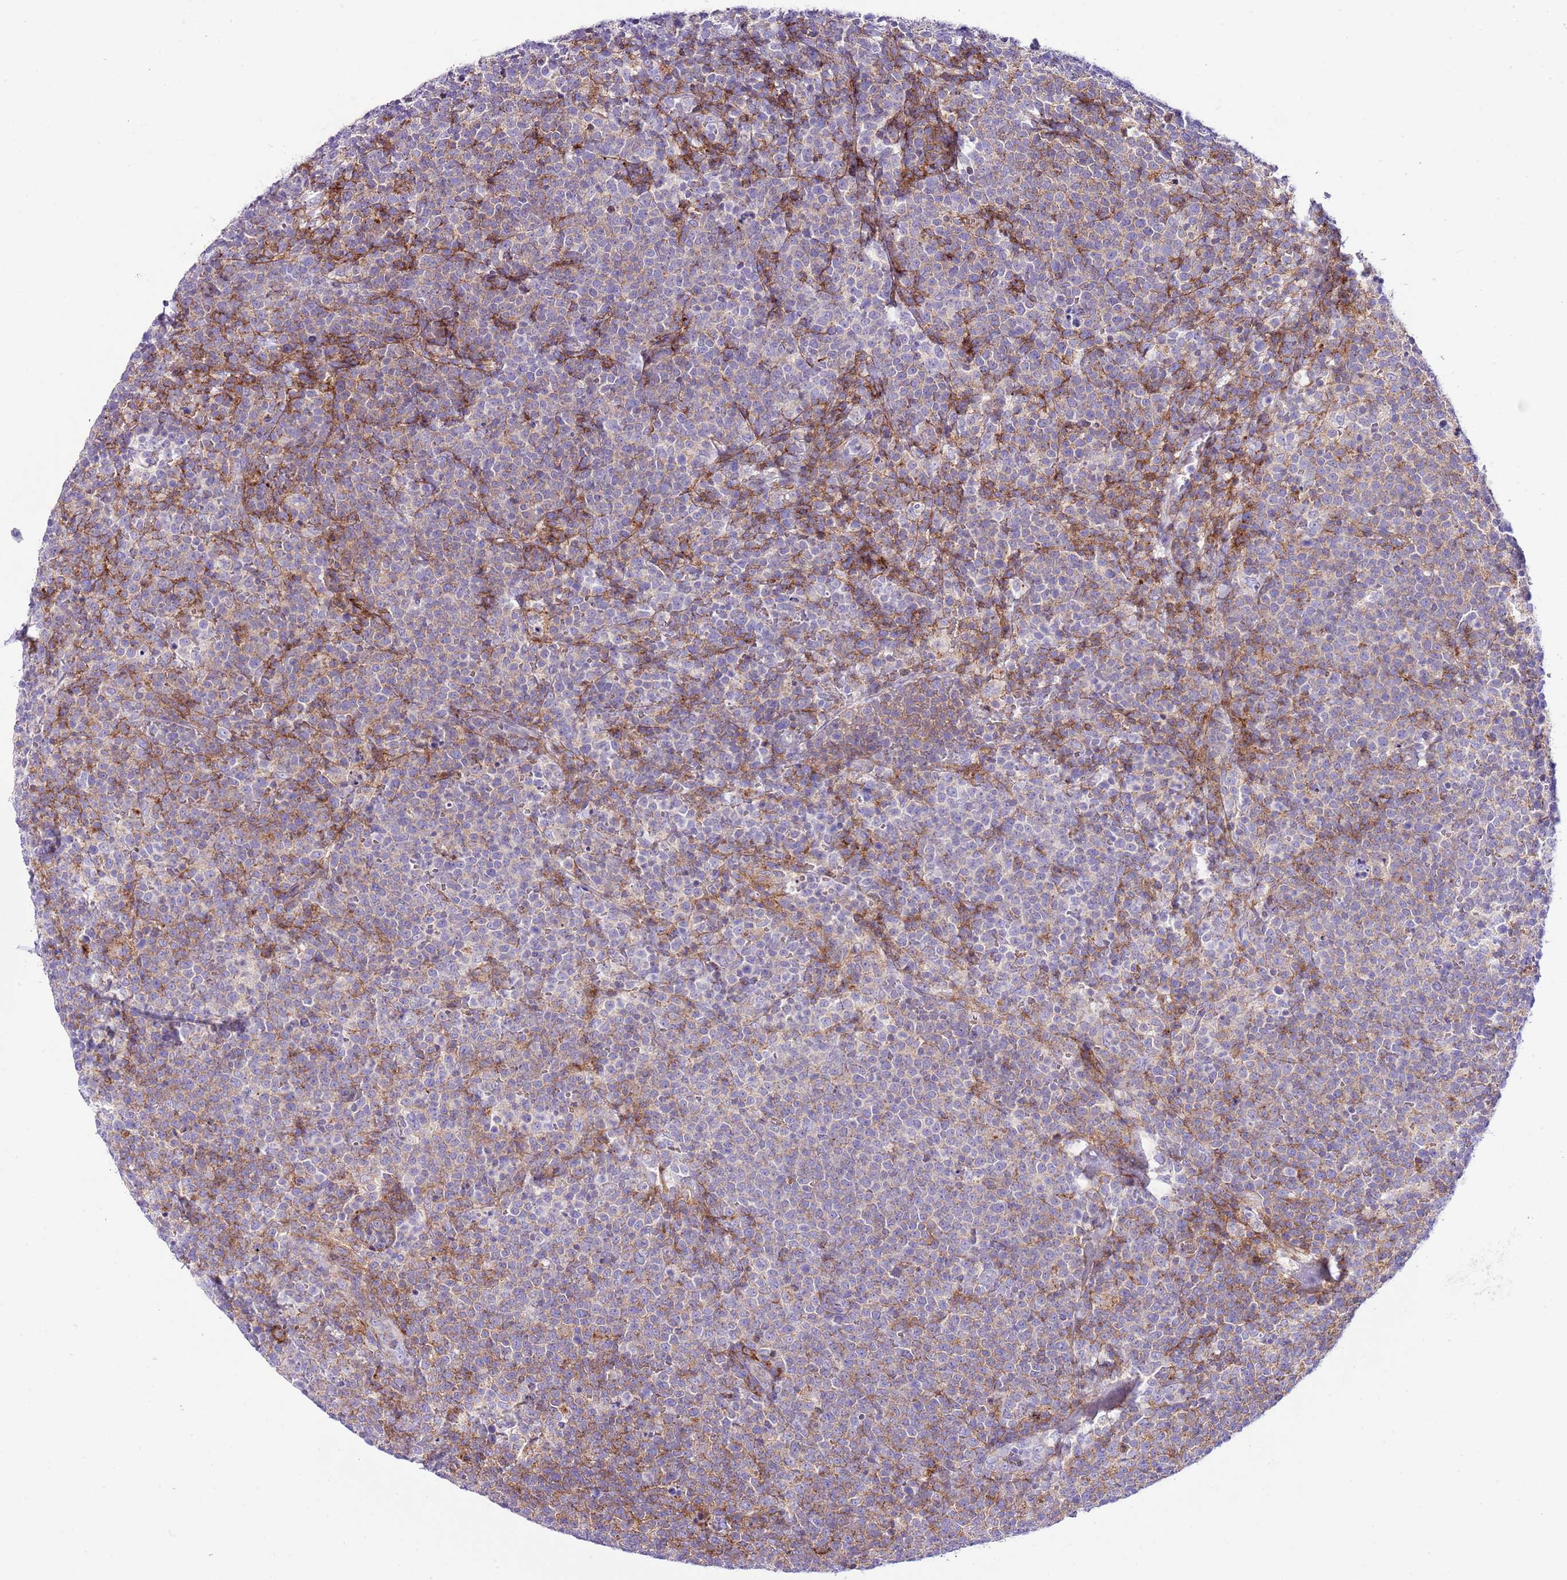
{"staining": {"intensity": "negative", "quantity": "none", "location": "none"}, "tissue": "lymphoma", "cell_type": "Tumor cells", "image_type": "cancer", "snomed": [{"axis": "morphology", "description": "Malignant lymphoma, non-Hodgkin's type, High grade"}, {"axis": "topography", "description": "Lymph node"}], "caption": "Tumor cells show no significant staining in malignant lymphoma, non-Hodgkin's type (high-grade).", "gene": "ALDH3A1", "patient": {"sex": "male", "age": 61}}